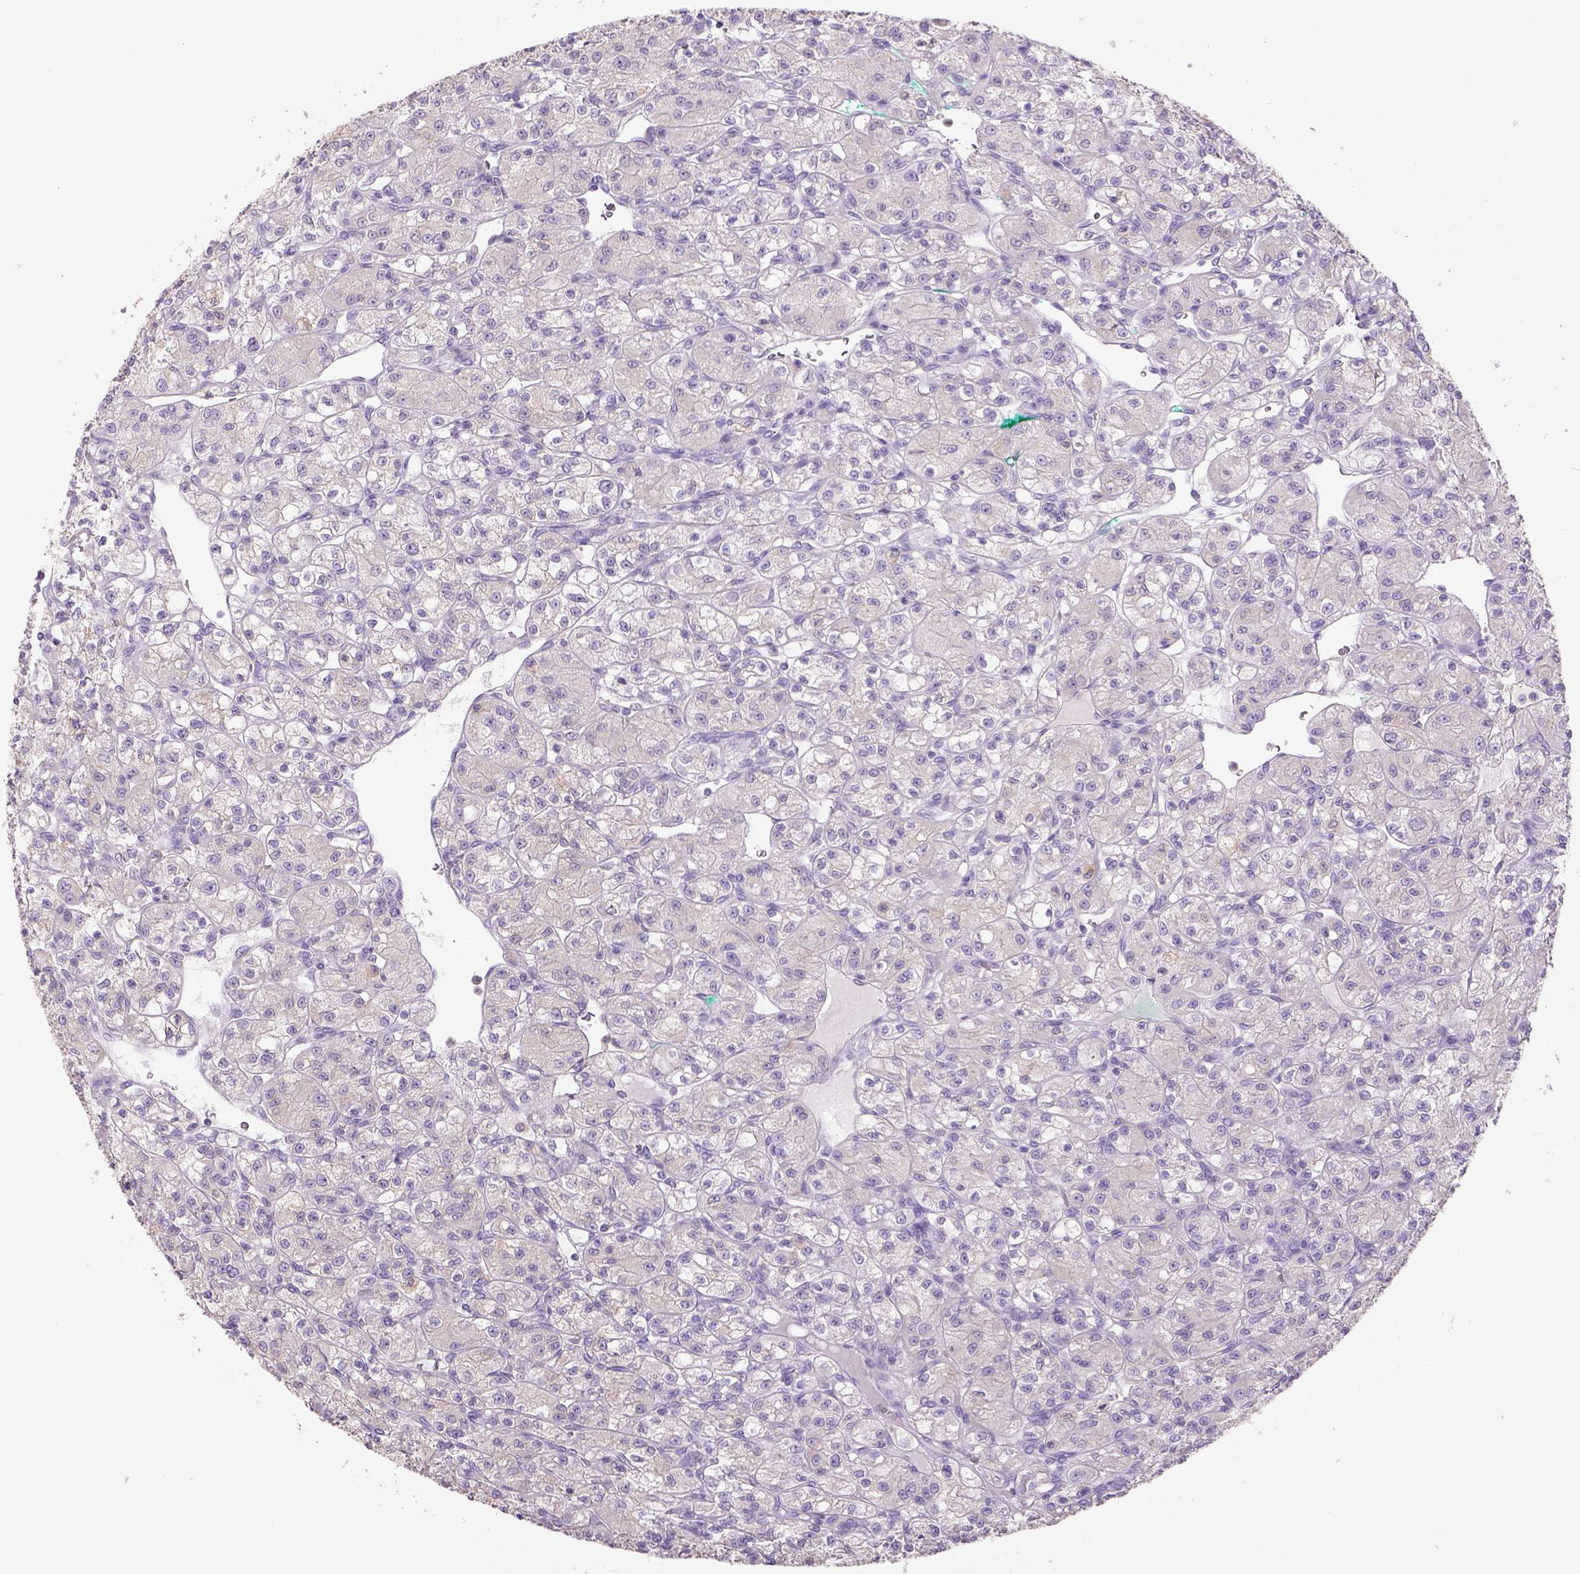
{"staining": {"intensity": "negative", "quantity": "none", "location": "none"}, "tissue": "renal cancer", "cell_type": "Tumor cells", "image_type": "cancer", "snomed": [{"axis": "morphology", "description": "Adenocarcinoma, NOS"}, {"axis": "topography", "description": "Kidney"}], "caption": "The image exhibits no significant staining in tumor cells of renal cancer.", "gene": "NAALAD2", "patient": {"sex": "female", "age": 70}}